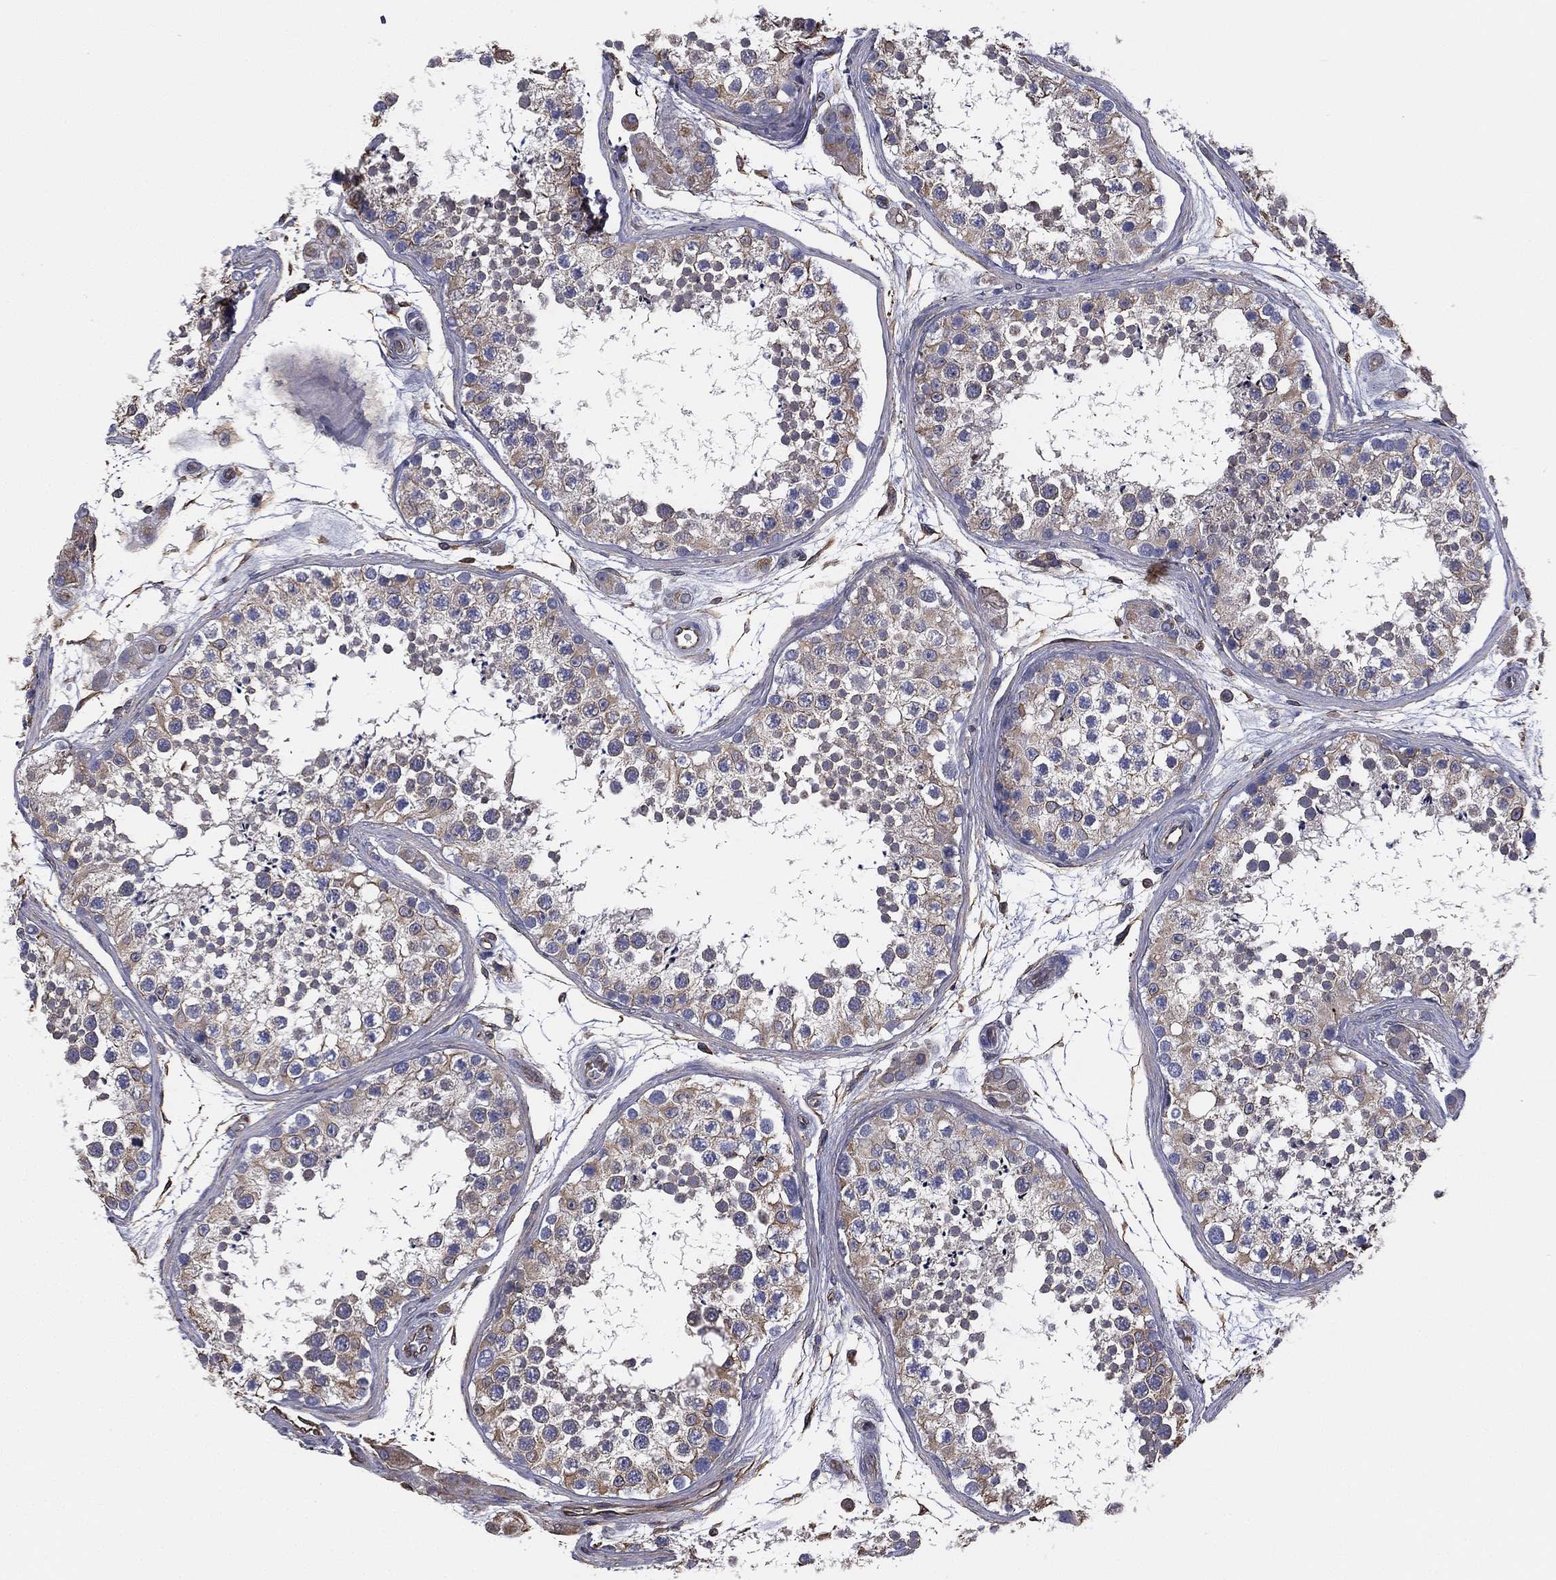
{"staining": {"intensity": "weak", "quantity": "25%-75%", "location": "cytoplasmic/membranous"}, "tissue": "testis", "cell_type": "Cells in seminiferous ducts", "image_type": "normal", "snomed": [{"axis": "morphology", "description": "Normal tissue, NOS"}, {"axis": "topography", "description": "Testis"}], "caption": "Testis stained with DAB immunohistochemistry (IHC) reveals low levels of weak cytoplasmic/membranous staining in about 25%-75% of cells in seminiferous ducts.", "gene": "SCUBE1", "patient": {"sex": "male", "age": 41}}